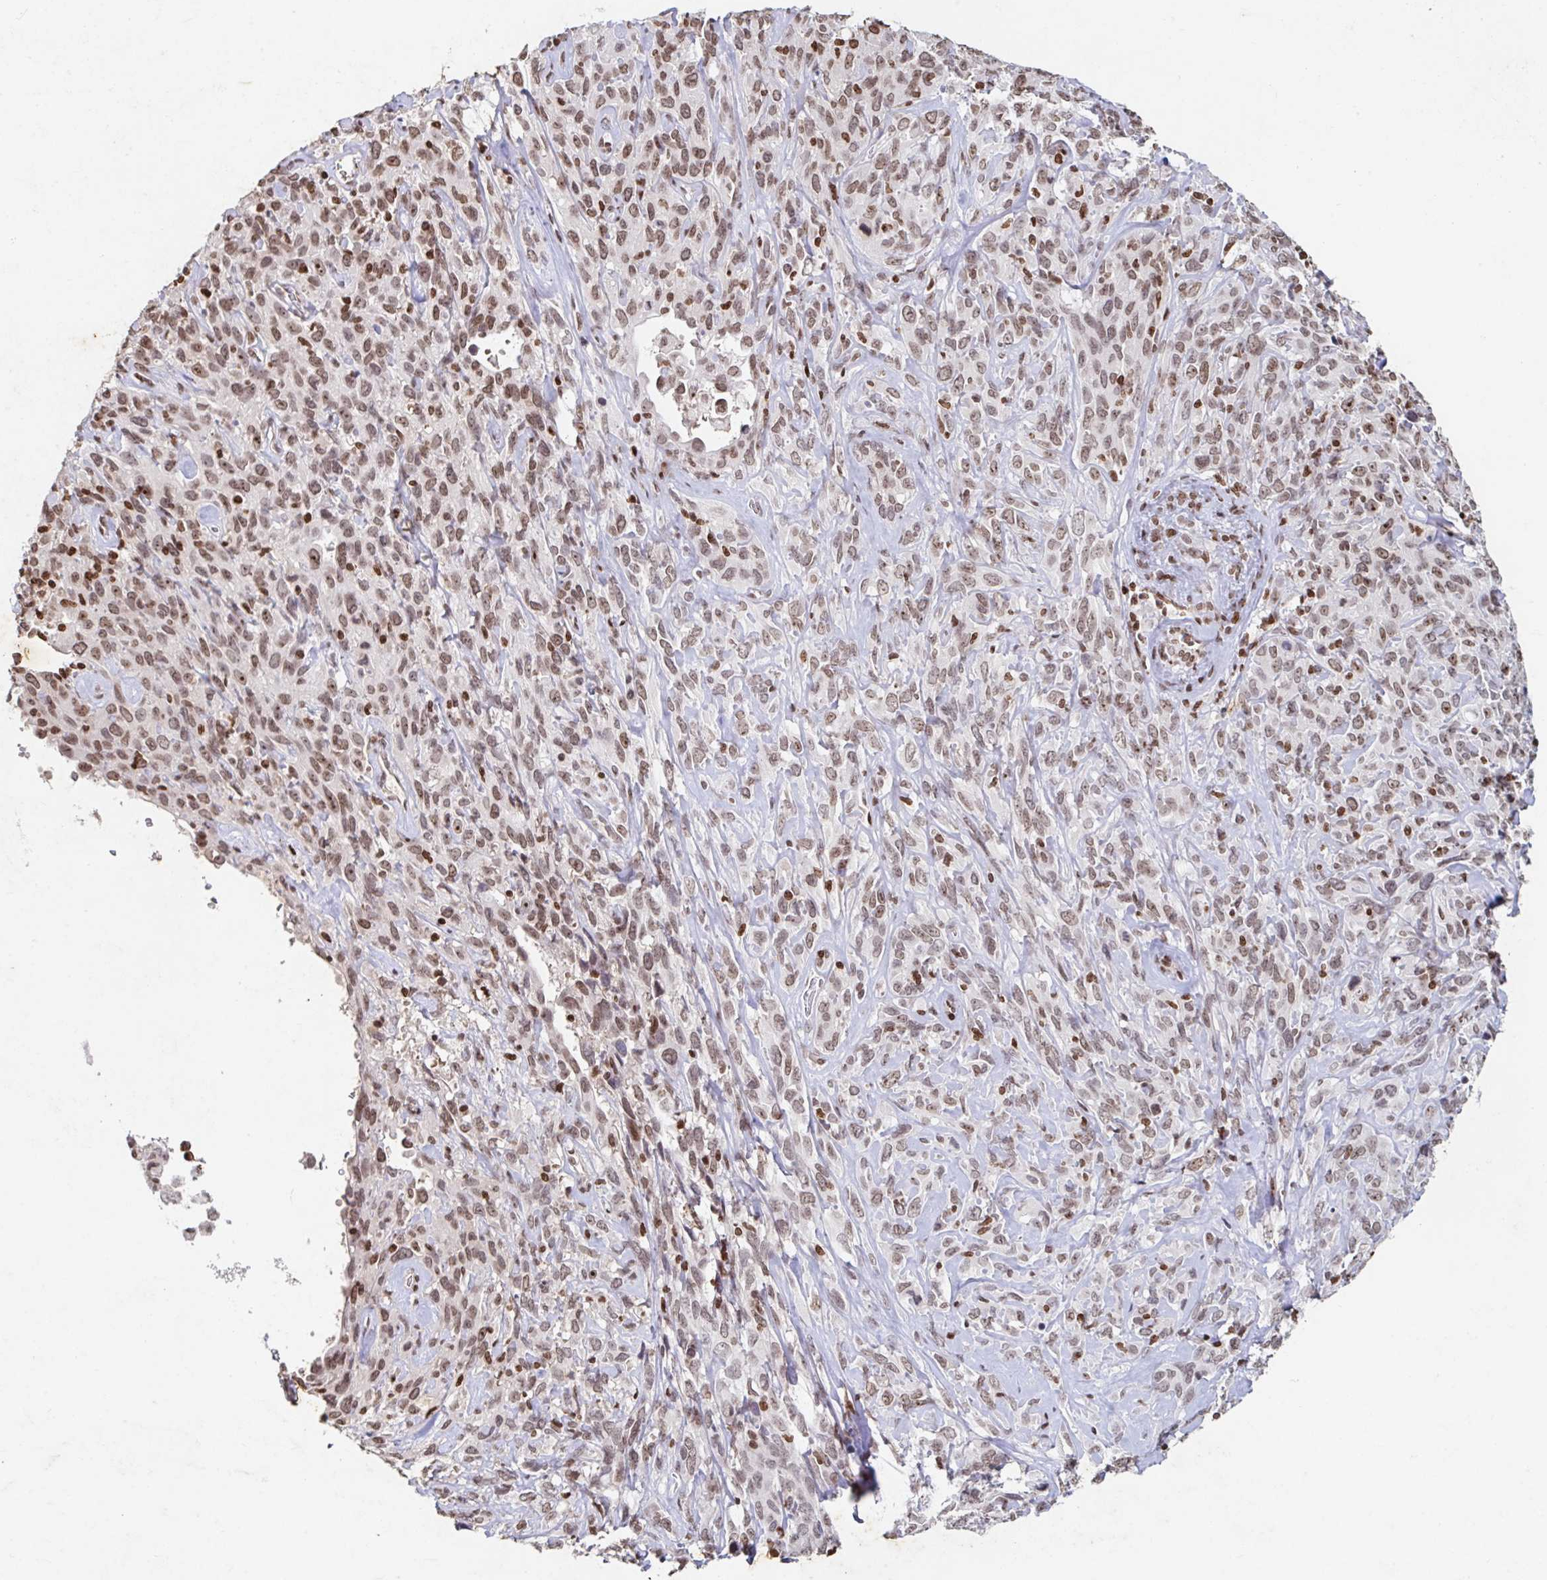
{"staining": {"intensity": "moderate", "quantity": ">75%", "location": "nuclear"}, "tissue": "cervical cancer", "cell_type": "Tumor cells", "image_type": "cancer", "snomed": [{"axis": "morphology", "description": "Normal tissue, NOS"}, {"axis": "morphology", "description": "Squamous cell carcinoma, NOS"}, {"axis": "topography", "description": "Cervix"}], "caption": "Protein staining of cervical cancer tissue reveals moderate nuclear positivity in about >75% of tumor cells. (IHC, brightfield microscopy, high magnification).", "gene": "C19orf53", "patient": {"sex": "female", "age": 51}}